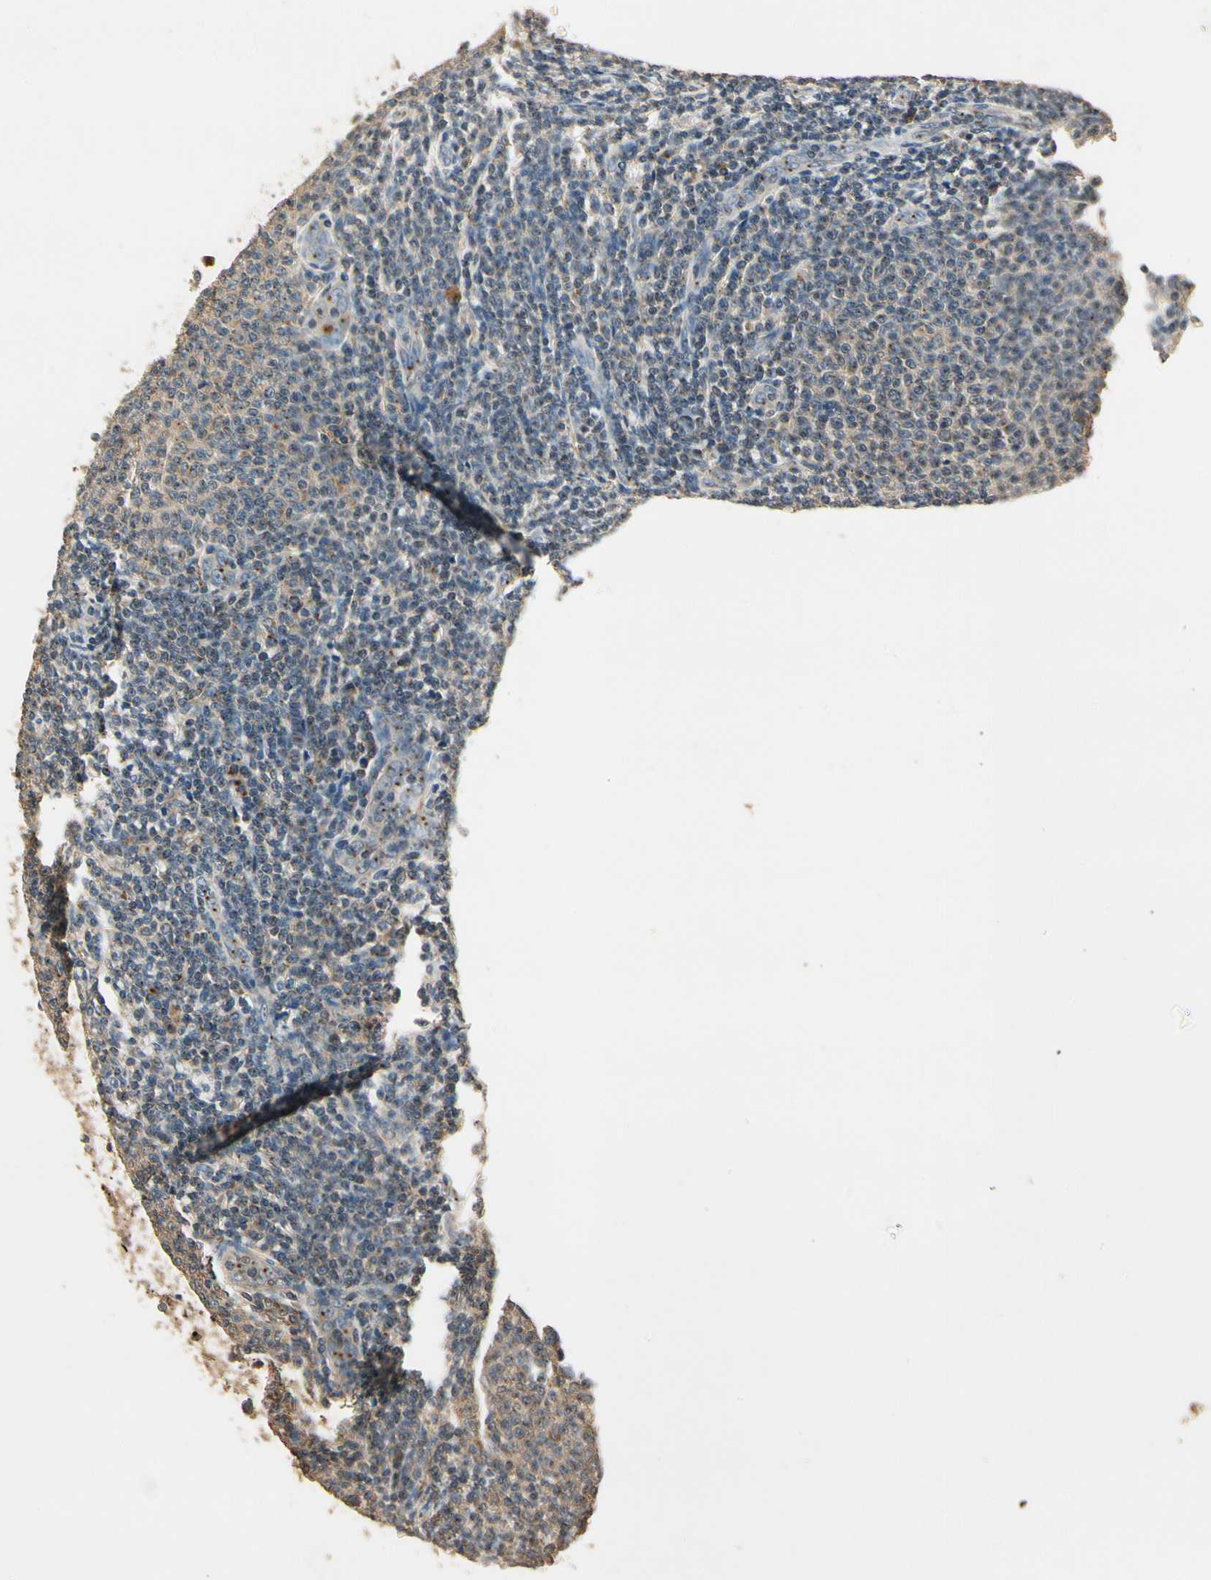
{"staining": {"intensity": "weak", "quantity": ">75%", "location": "cytoplasmic/membranous"}, "tissue": "lymphoma", "cell_type": "Tumor cells", "image_type": "cancer", "snomed": [{"axis": "morphology", "description": "Malignant lymphoma, non-Hodgkin's type, Low grade"}, {"axis": "topography", "description": "Lymph node"}], "caption": "Immunohistochemistry photomicrograph of lymphoma stained for a protein (brown), which shows low levels of weak cytoplasmic/membranous positivity in about >75% of tumor cells.", "gene": "AKAP9", "patient": {"sex": "male", "age": 66}}